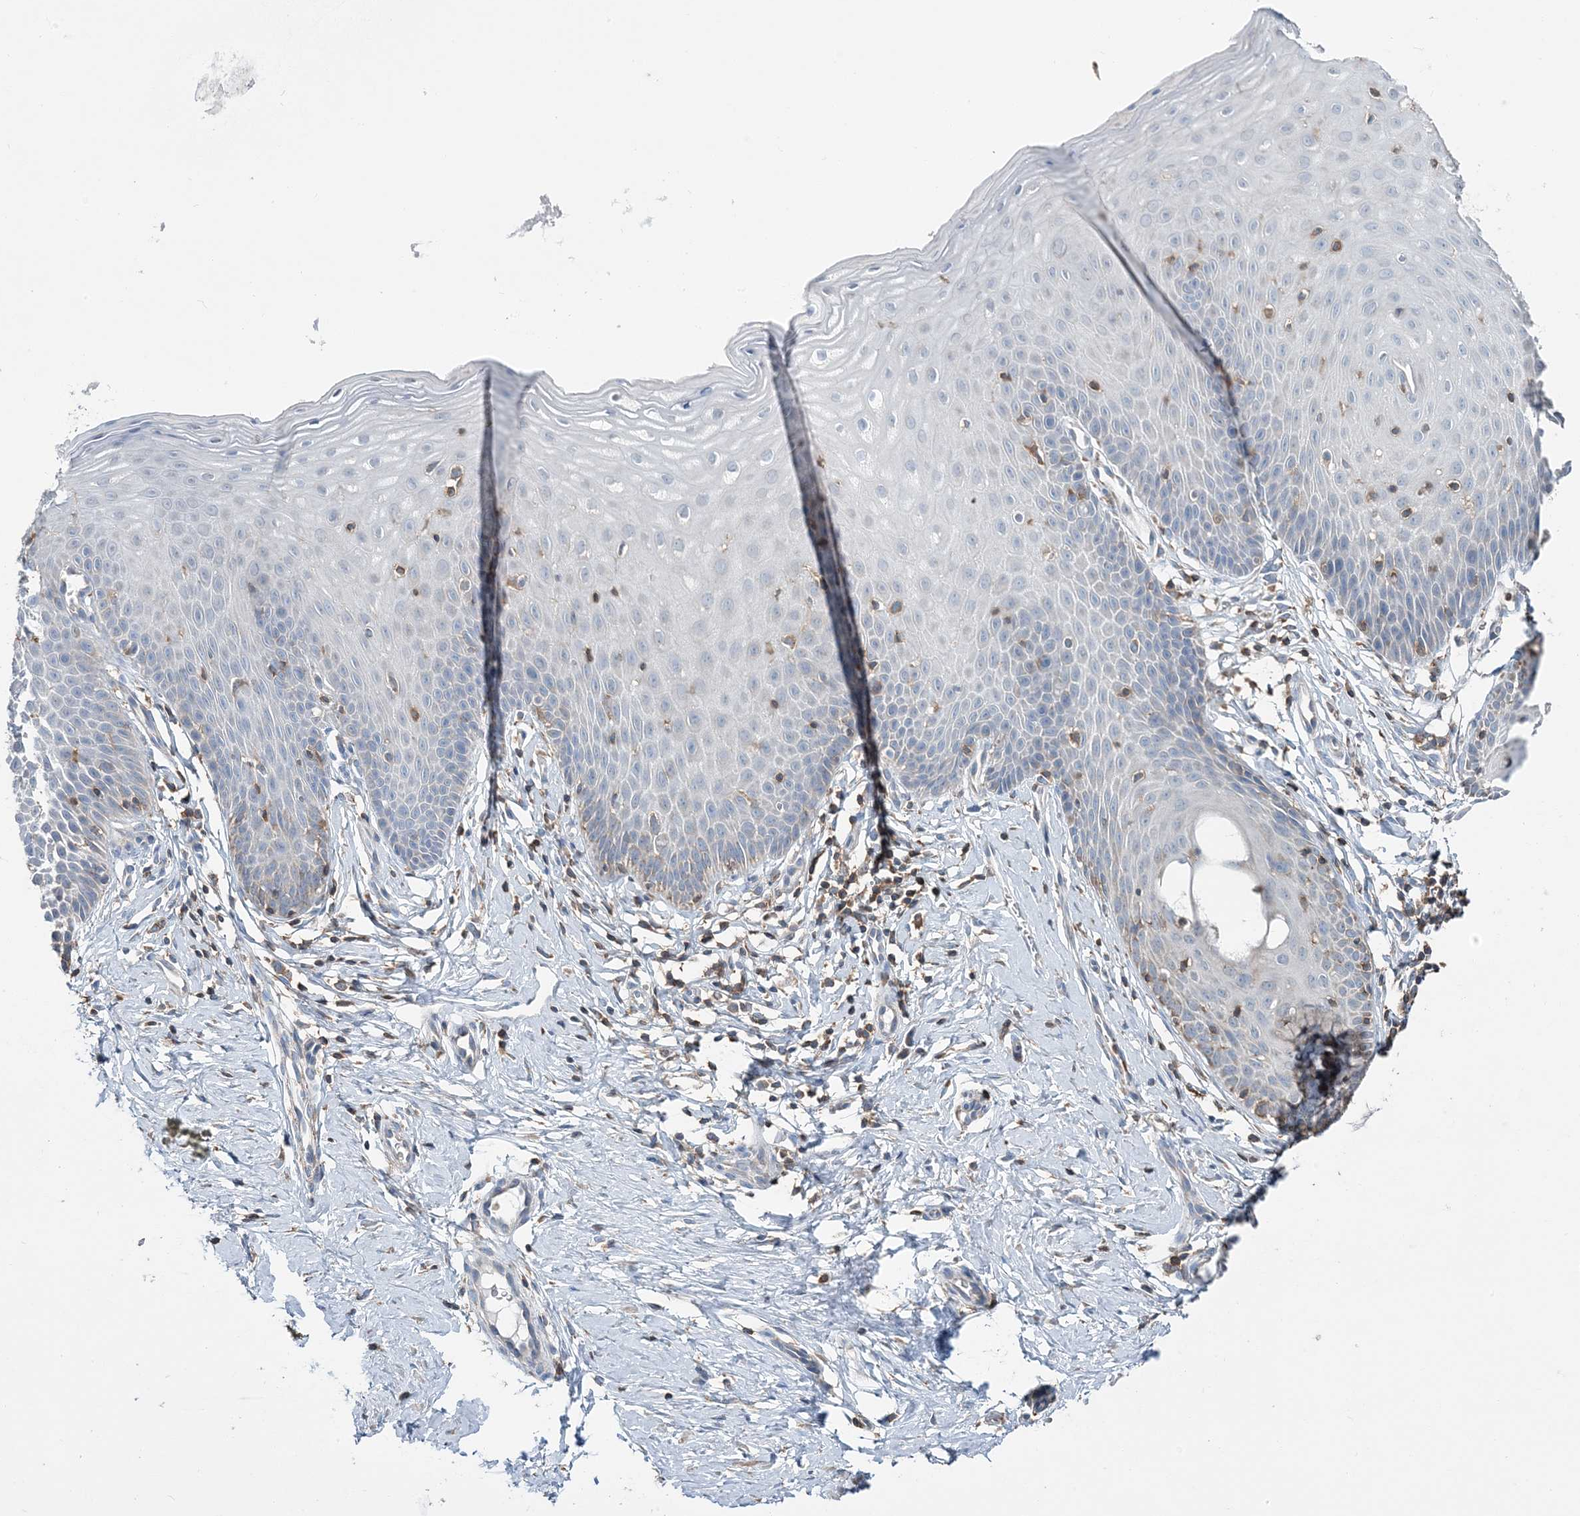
{"staining": {"intensity": "negative", "quantity": "none", "location": "none"}, "tissue": "cervix", "cell_type": "Squamous epithelial cells", "image_type": "normal", "snomed": [{"axis": "morphology", "description": "Normal tissue, NOS"}, {"axis": "topography", "description": "Cervix"}], "caption": "Squamous epithelial cells are negative for protein expression in unremarkable human cervix. (DAB (3,3'-diaminobenzidine) immunohistochemistry (IHC) with hematoxylin counter stain).", "gene": "TMLHE", "patient": {"sex": "female", "age": 36}}